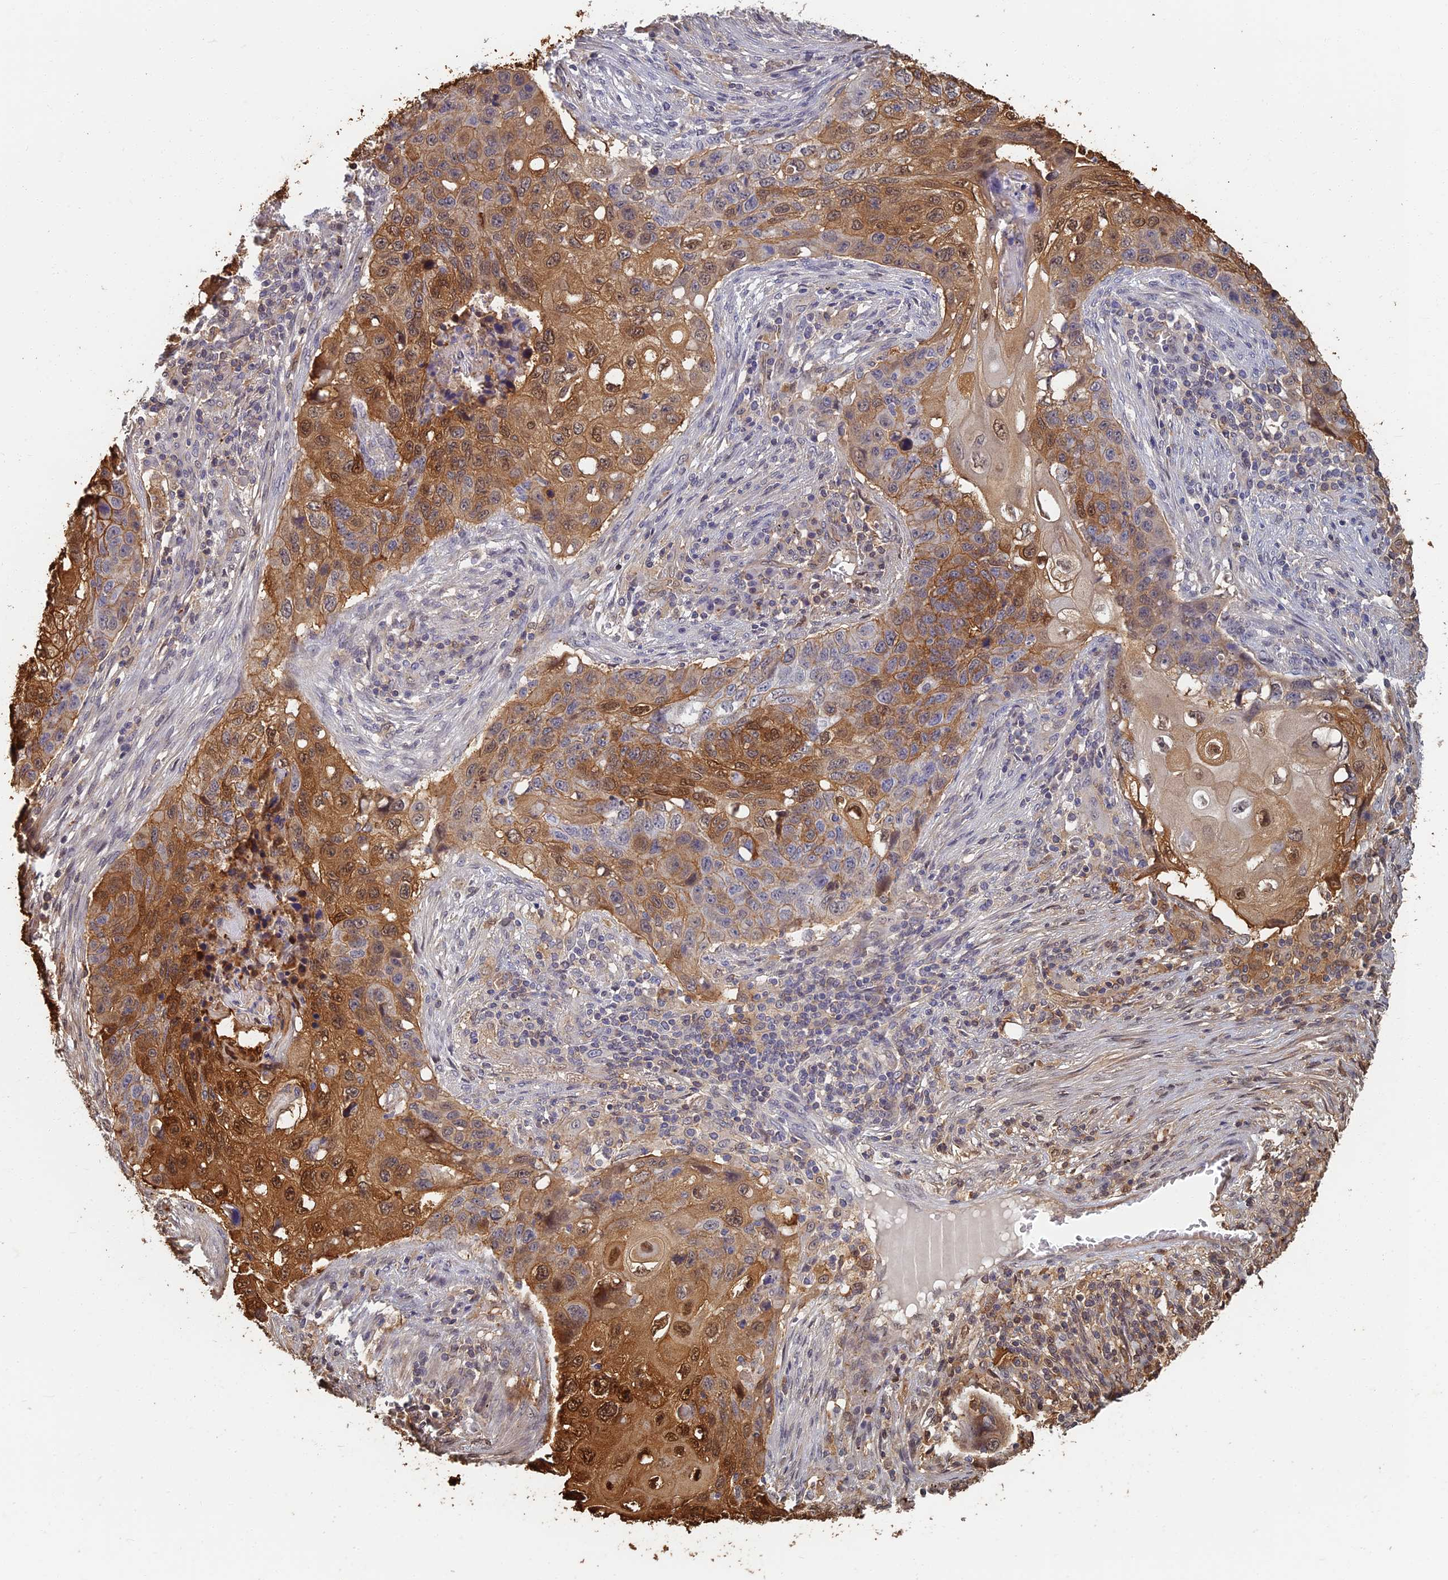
{"staining": {"intensity": "strong", "quantity": "25%-75%", "location": "cytoplasmic/membranous,nuclear"}, "tissue": "lung cancer", "cell_type": "Tumor cells", "image_type": "cancer", "snomed": [{"axis": "morphology", "description": "Squamous cell carcinoma, NOS"}, {"axis": "topography", "description": "Lung"}], "caption": "Protein expression analysis of human lung squamous cell carcinoma reveals strong cytoplasmic/membranous and nuclear expression in approximately 25%-75% of tumor cells. Nuclei are stained in blue.", "gene": "LRRN3", "patient": {"sex": "female", "age": 63}}